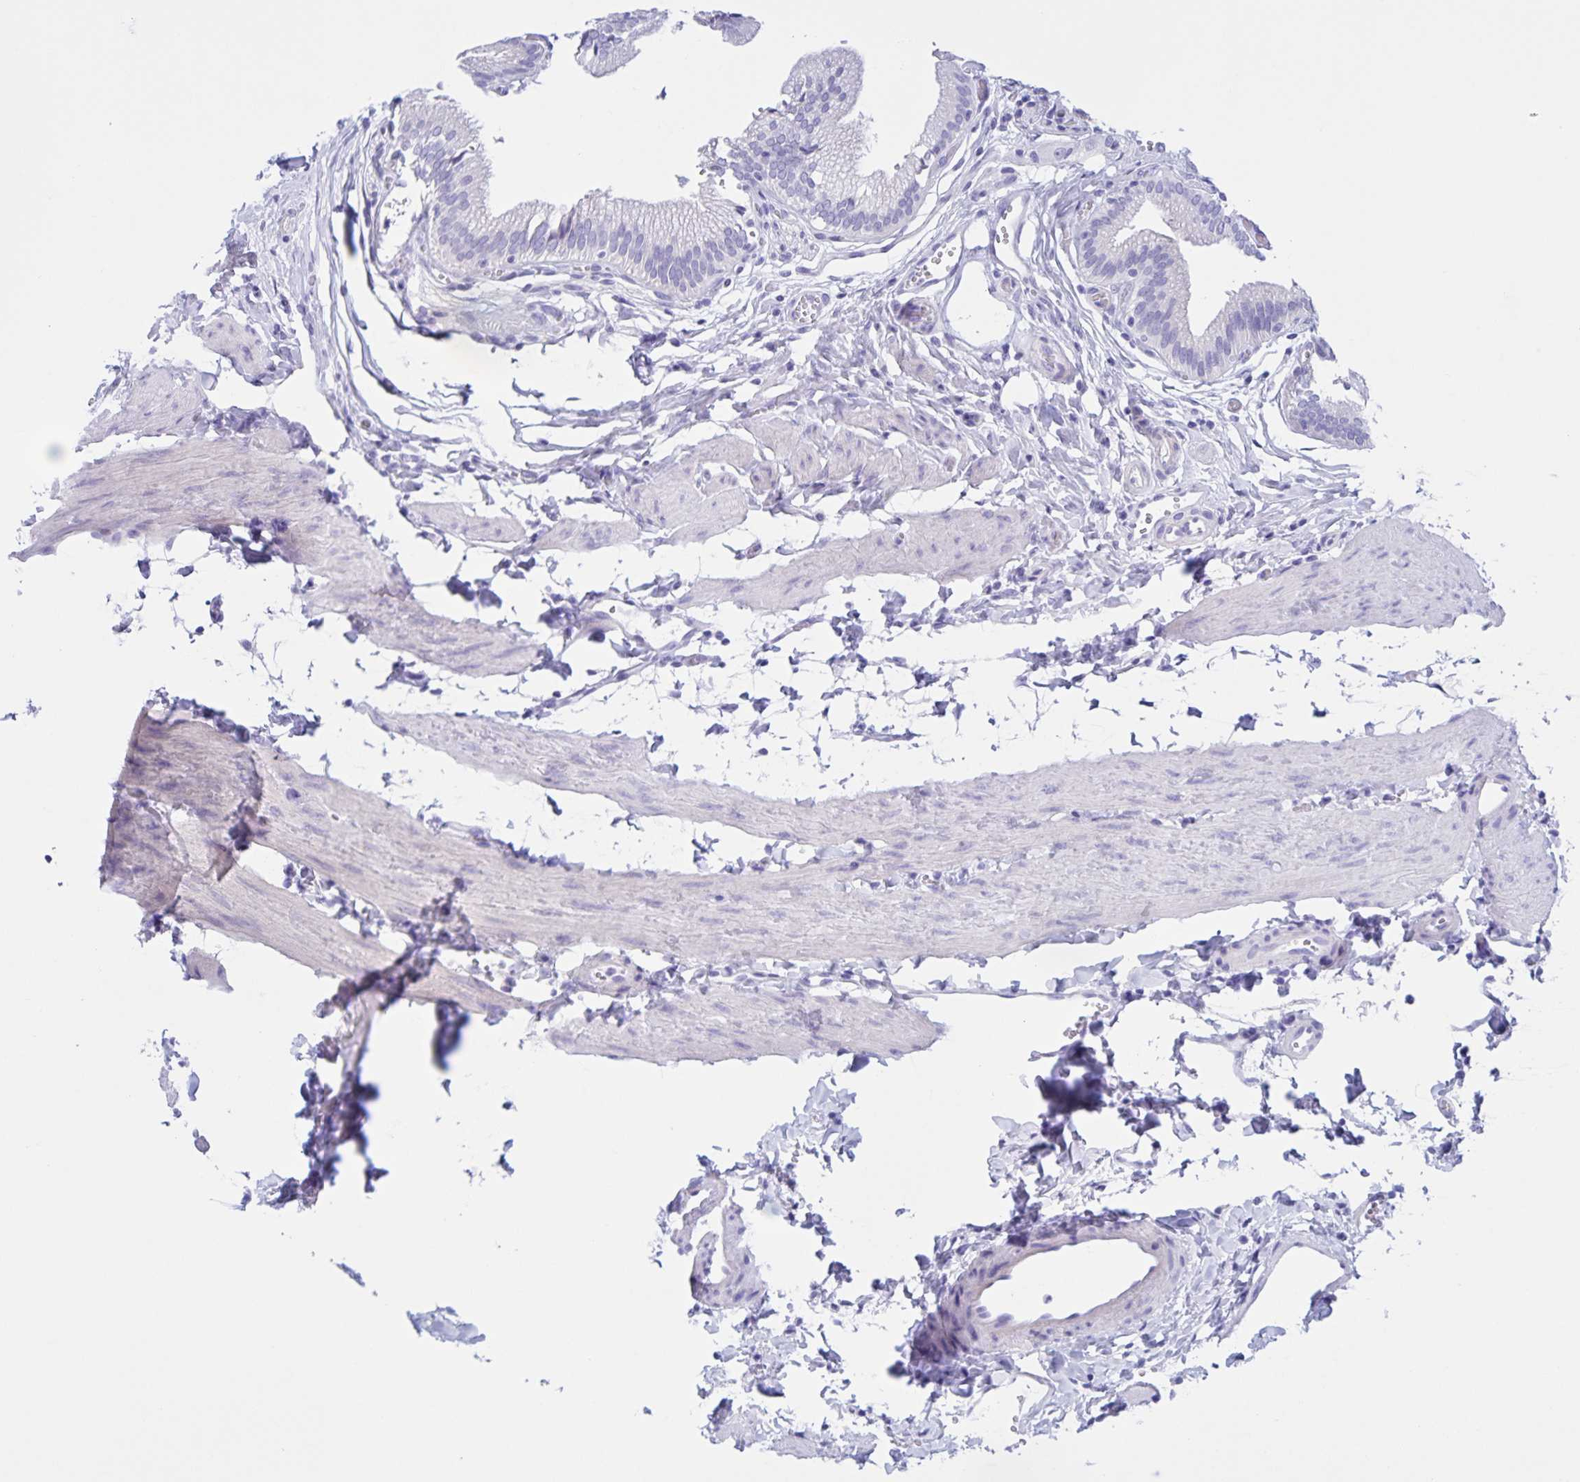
{"staining": {"intensity": "negative", "quantity": "none", "location": "none"}, "tissue": "gallbladder", "cell_type": "Glandular cells", "image_type": "normal", "snomed": [{"axis": "morphology", "description": "Normal tissue, NOS"}, {"axis": "topography", "description": "Gallbladder"}, {"axis": "topography", "description": "Peripheral nerve tissue"}], "caption": "This is a micrograph of immunohistochemistry (IHC) staining of normal gallbladder, which shows no positivity in glandular cells. The staining is performed using DAB (3,3'-diaminobenzidine) brown chromogen with nuclei counter-stained in using hematoxylin.", "gene": "TGIF2LX", "patient": {"sex": "male", "age": 17}}